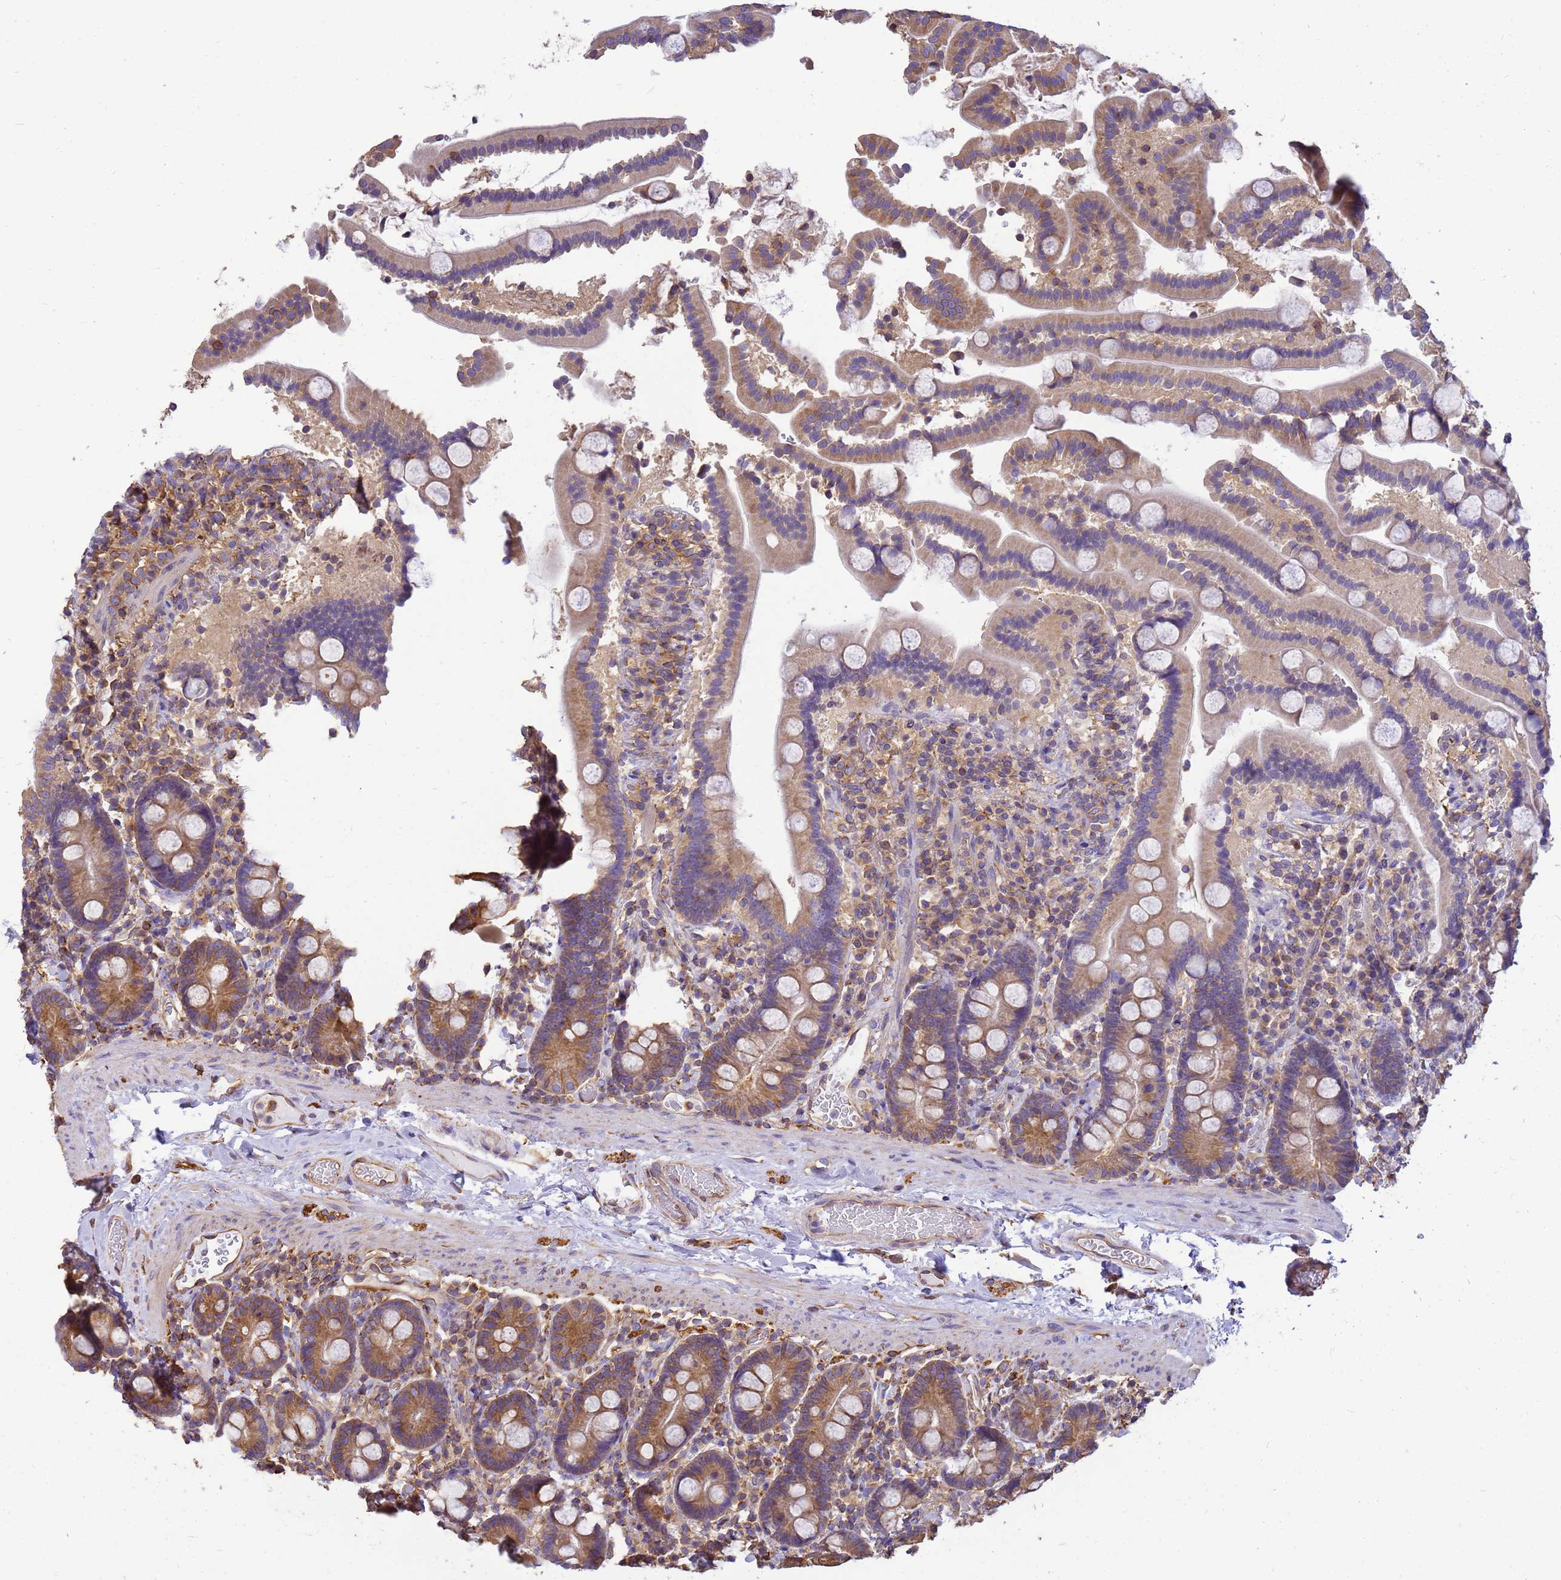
{"staining": {"intensity": "moderate", "quantity": "<25%", "location": "cytoplasmic/membranous"}, "tissue": "duodenum", "cell_type": "Glandular cells", "image_type": "normal", "snomed": [{"axis": "morphology", "description": "Normal tissue, NOS"}, {"axis": "topography", "description": "Duodenum"}], "caption": "Immunohistochemistry staining of benign duodenum, which shows low levels of moderate cytoplasmic/membranous positivity in about <25% of glandular cells indicating moderate cytoplasmic/membranous protein expression. The staining was performed using DAB (3,3'-diaminobenzidine) (brown) for protein detection and nuclei were counterstained in hematoxylin (blue).", "gene": "ENSG00000198211", "patient": {"sex": "male", "age": 55}}